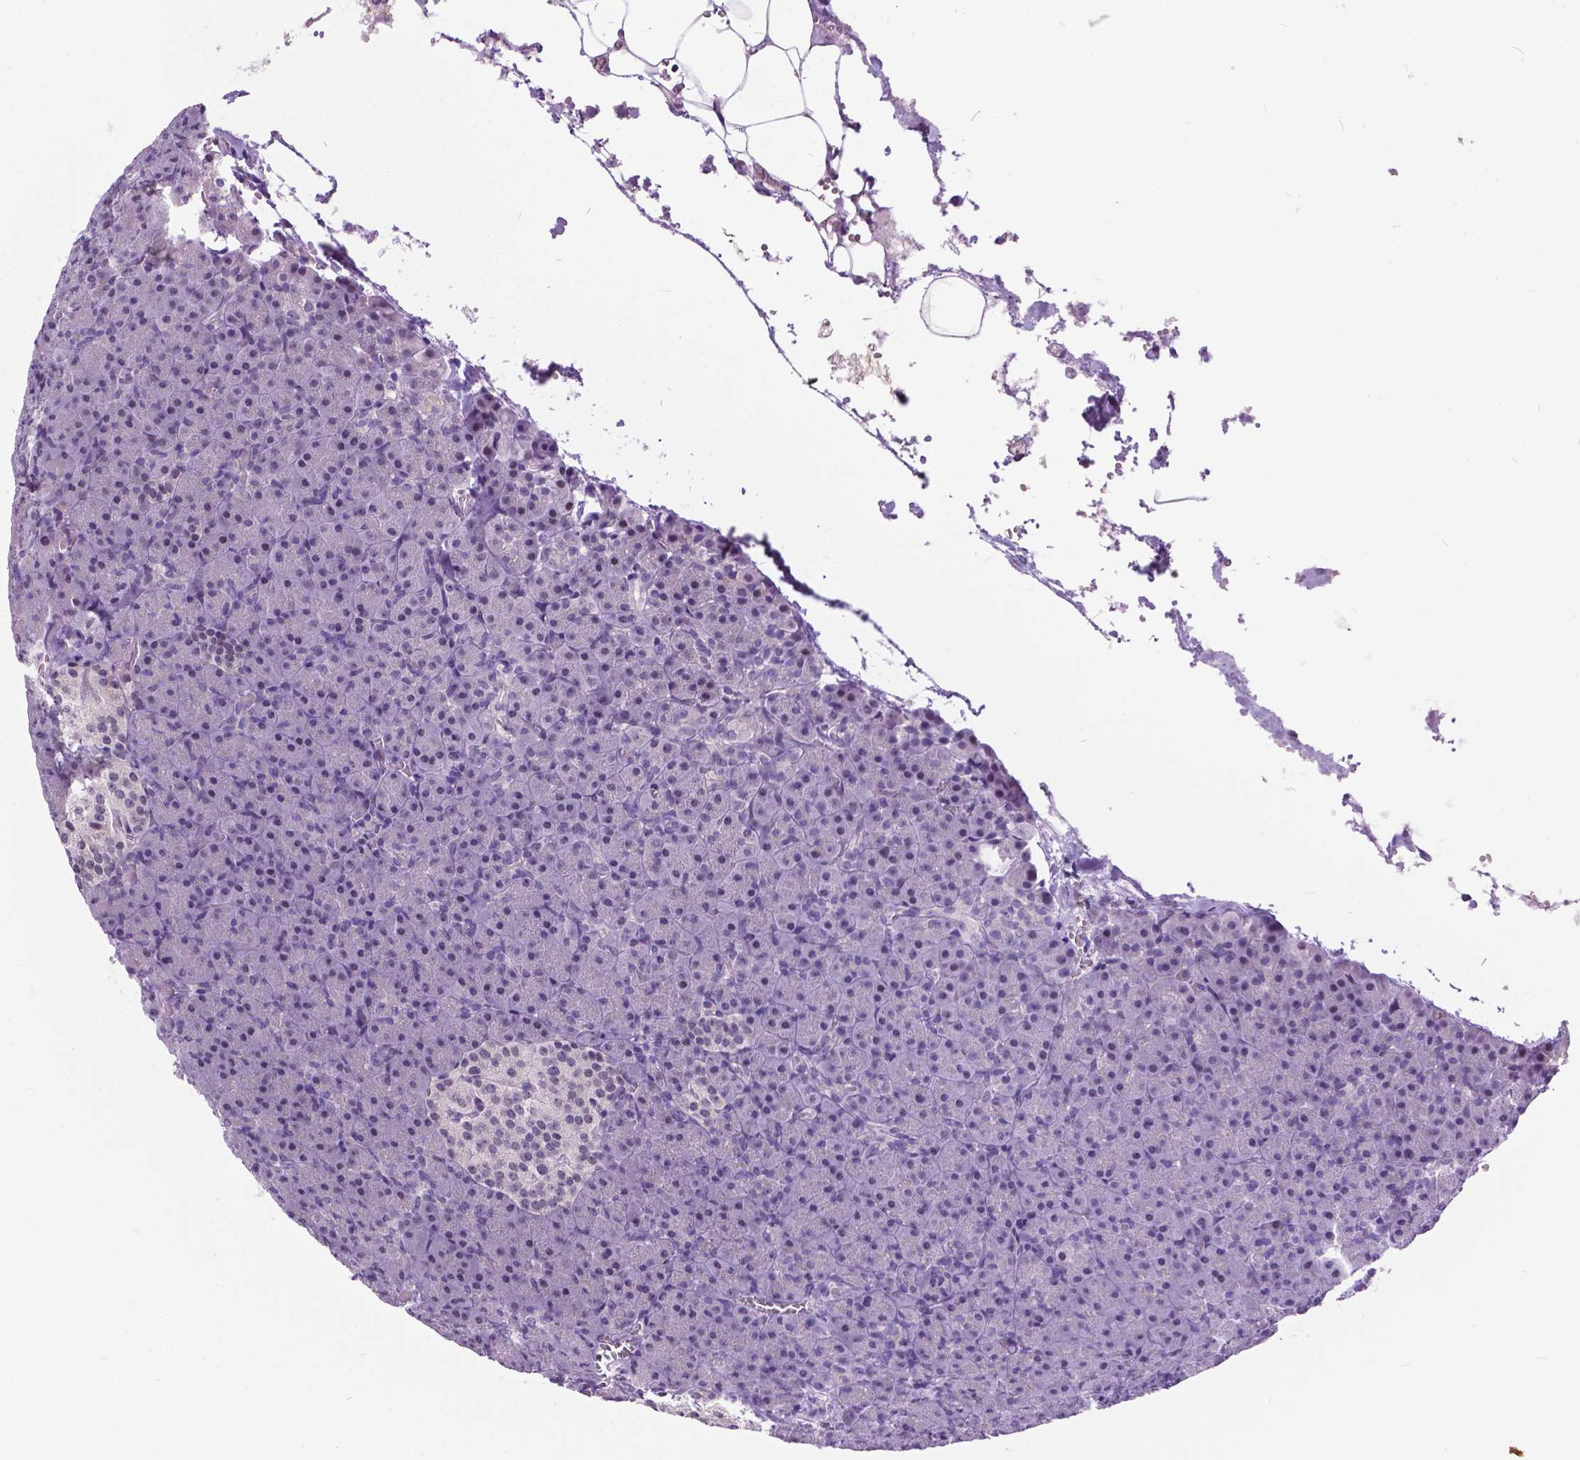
{"staining": {"intensity": "negative", "quantity": "none", "location": "none"}, "tissue": "pancreas", "cell_type": "Exocrine glandular cells", "image_type": "normal", "snomed": [{"axis": "morphology", "description": "Normal tissue, NOS"}, {"axis": "topography", "description": "Pancreas"}], "caption": "Immunohistochemistry histopathology image of normal human pancreas stained for a protein (brown), which displays no expression in exocrine glandular cells.", "gene": "DPF3", "patient": {"sex": "female", "age": 74}}